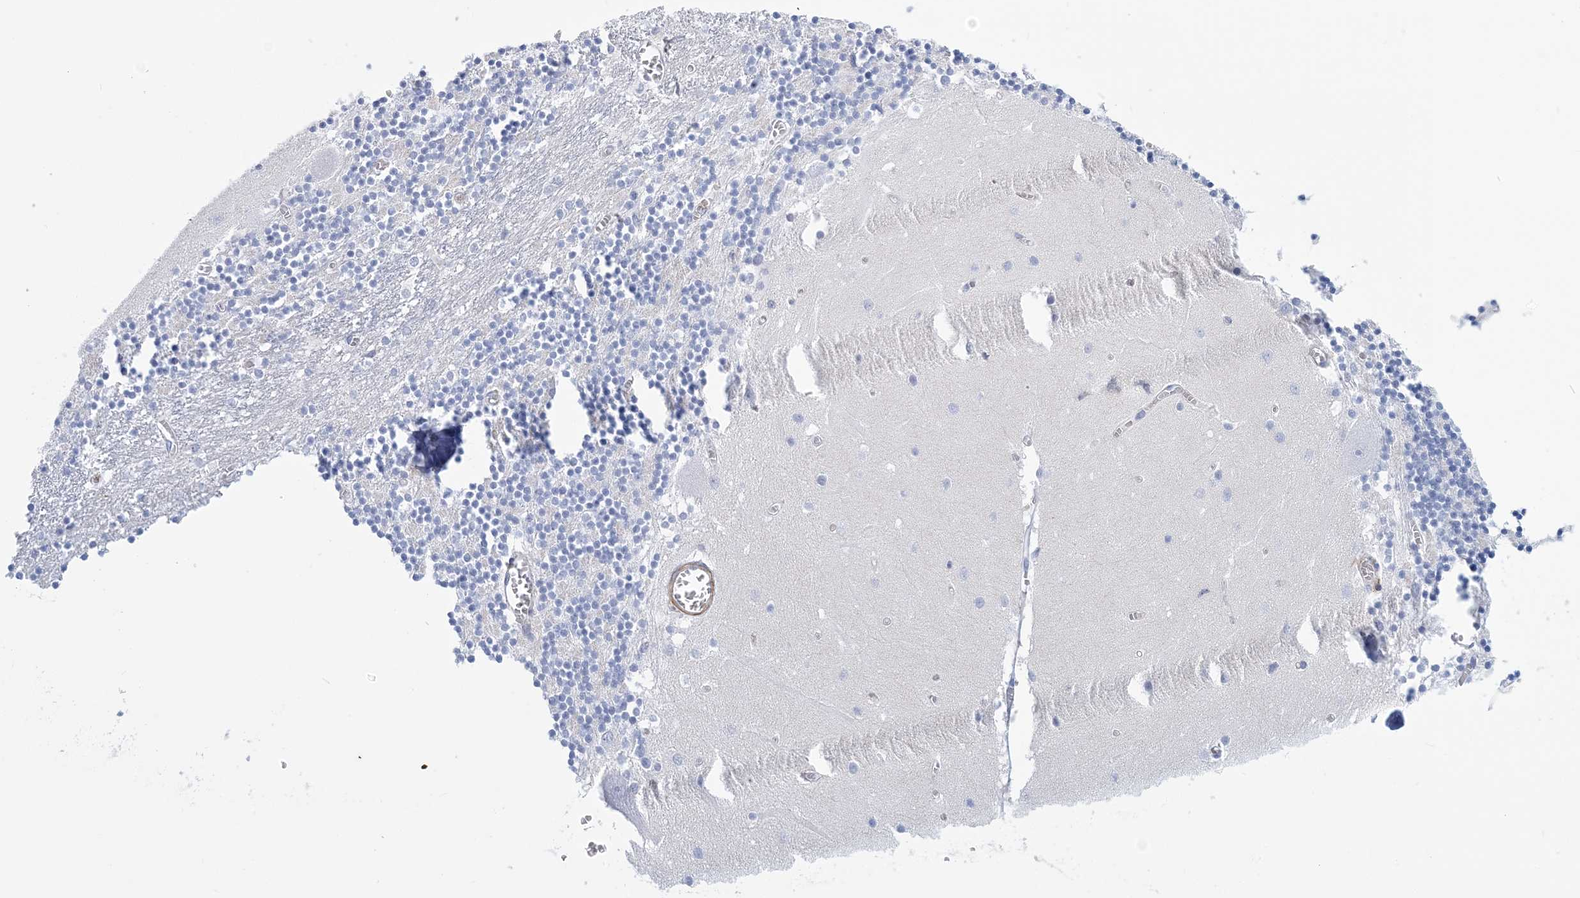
{"staining": {"intensity": "negative", "quantity": "none", "location": "none"}, "tissue": "cerebellum", "cell_type": "Cells in granular layer", "image_type": "normal", "snomed": [{"axis": "morphology", "description": "Normal tissue, NOS"}, {"axis": "topography", "description": "Cerebellum"}], "caption": "A high-resolution photomicrograph shows IHC staining of unremarkable cerebellum, which displays no significant positivity in cells in granular layer.", "gene": "C11orf21", "patient": {"sex": "female", "age": 28}}